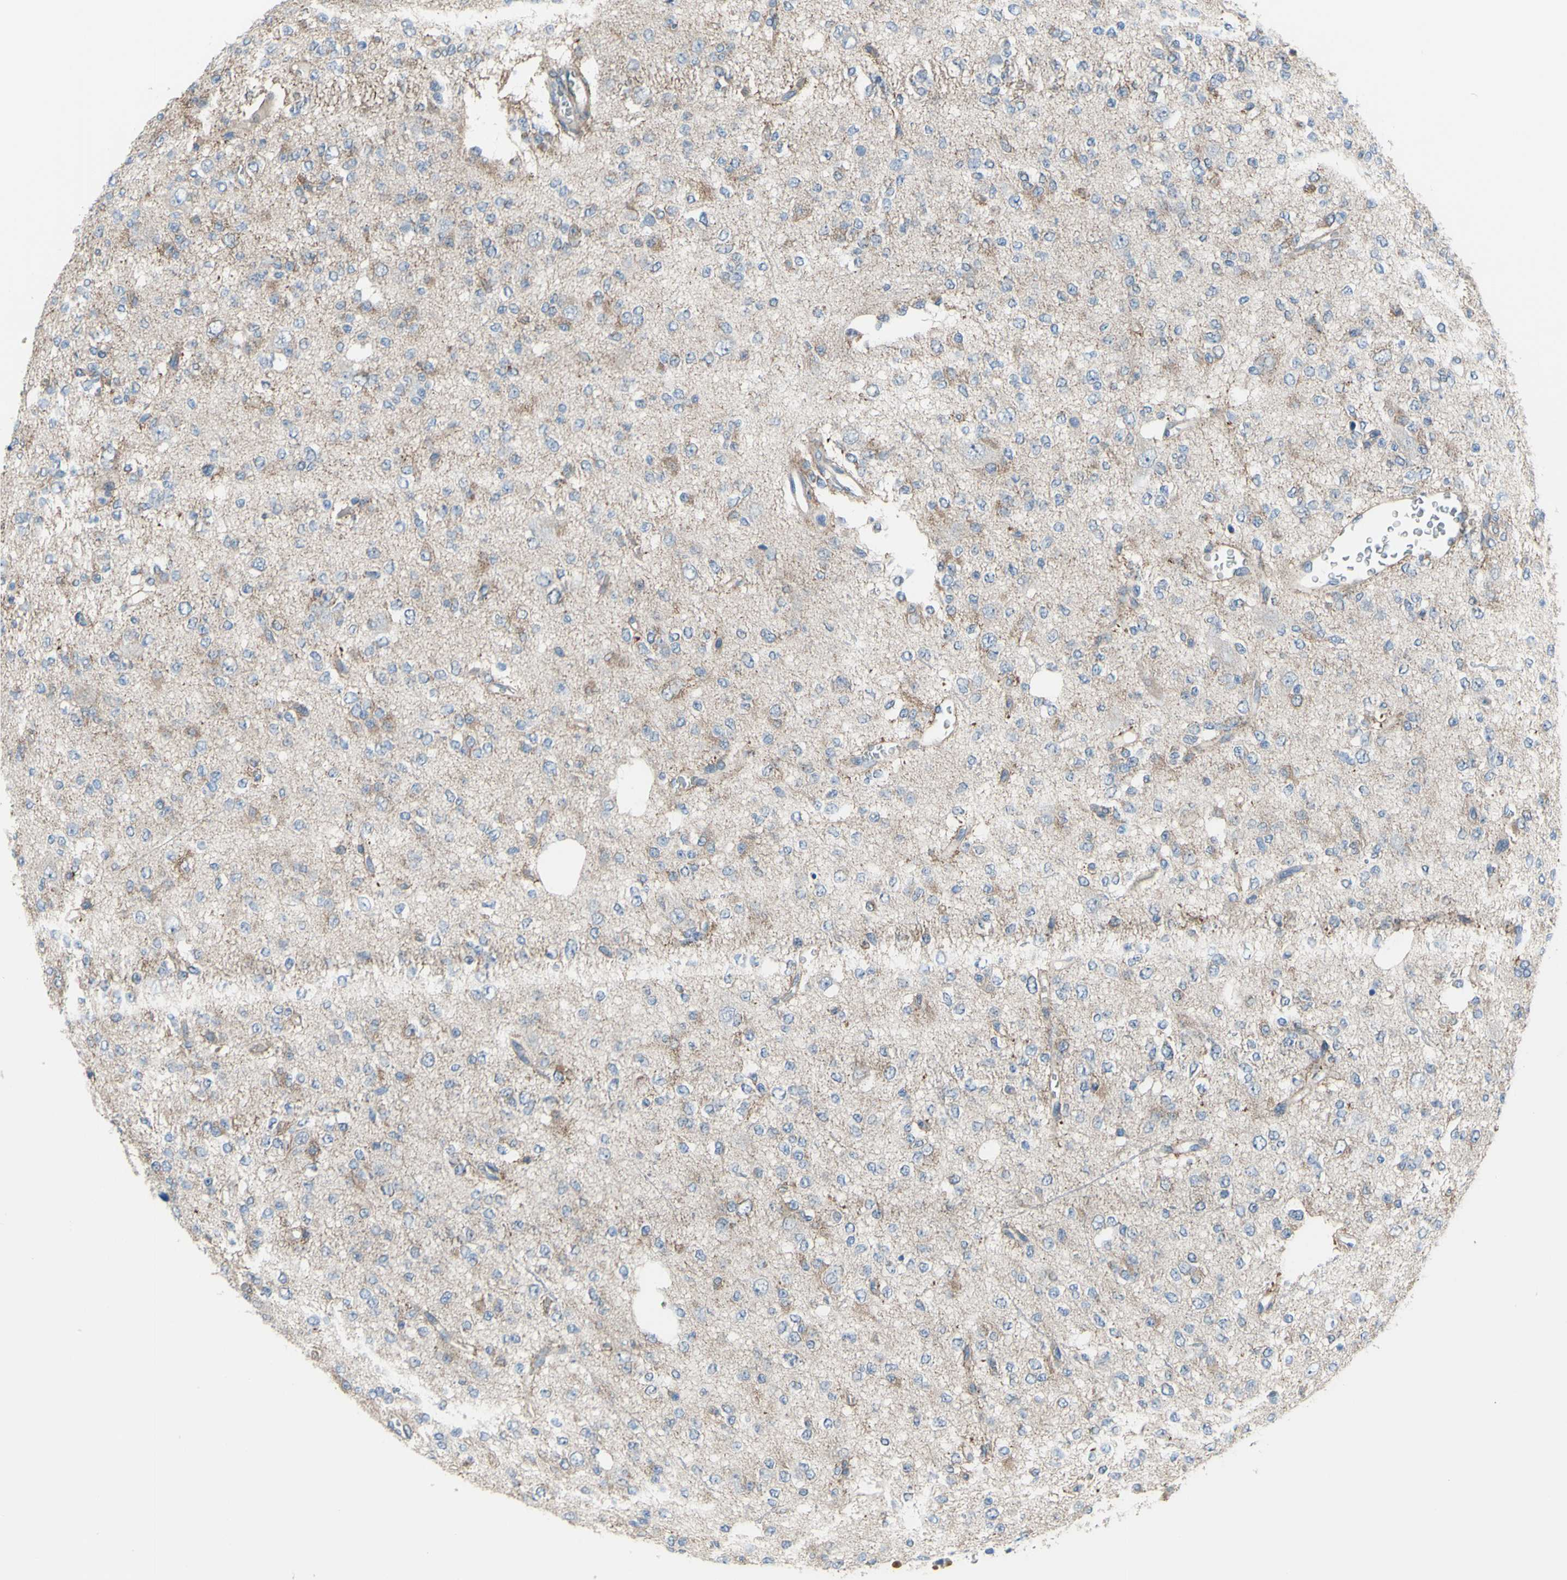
{"staining": {"intensity": "moderate", "quantity": "<25%", "location": "cytoplasmic/membranous"}, "tissue": "glioma", "cell_type": "Tumor cells", "image_type": "cancer", "snomed": [{"axis": "morphology", "description": "Glioma, malignant, Low grade"}, {"axis": "topography", "description": "Brain"}], "caption": "This image shows IHC staining of malignant low-grade glioma, with low moderate cytoplasmic/membranous staining in about <25% of tumor cells.", "gene": "GRAMD2B", "patient": {"sex": "male", "age": 38}}